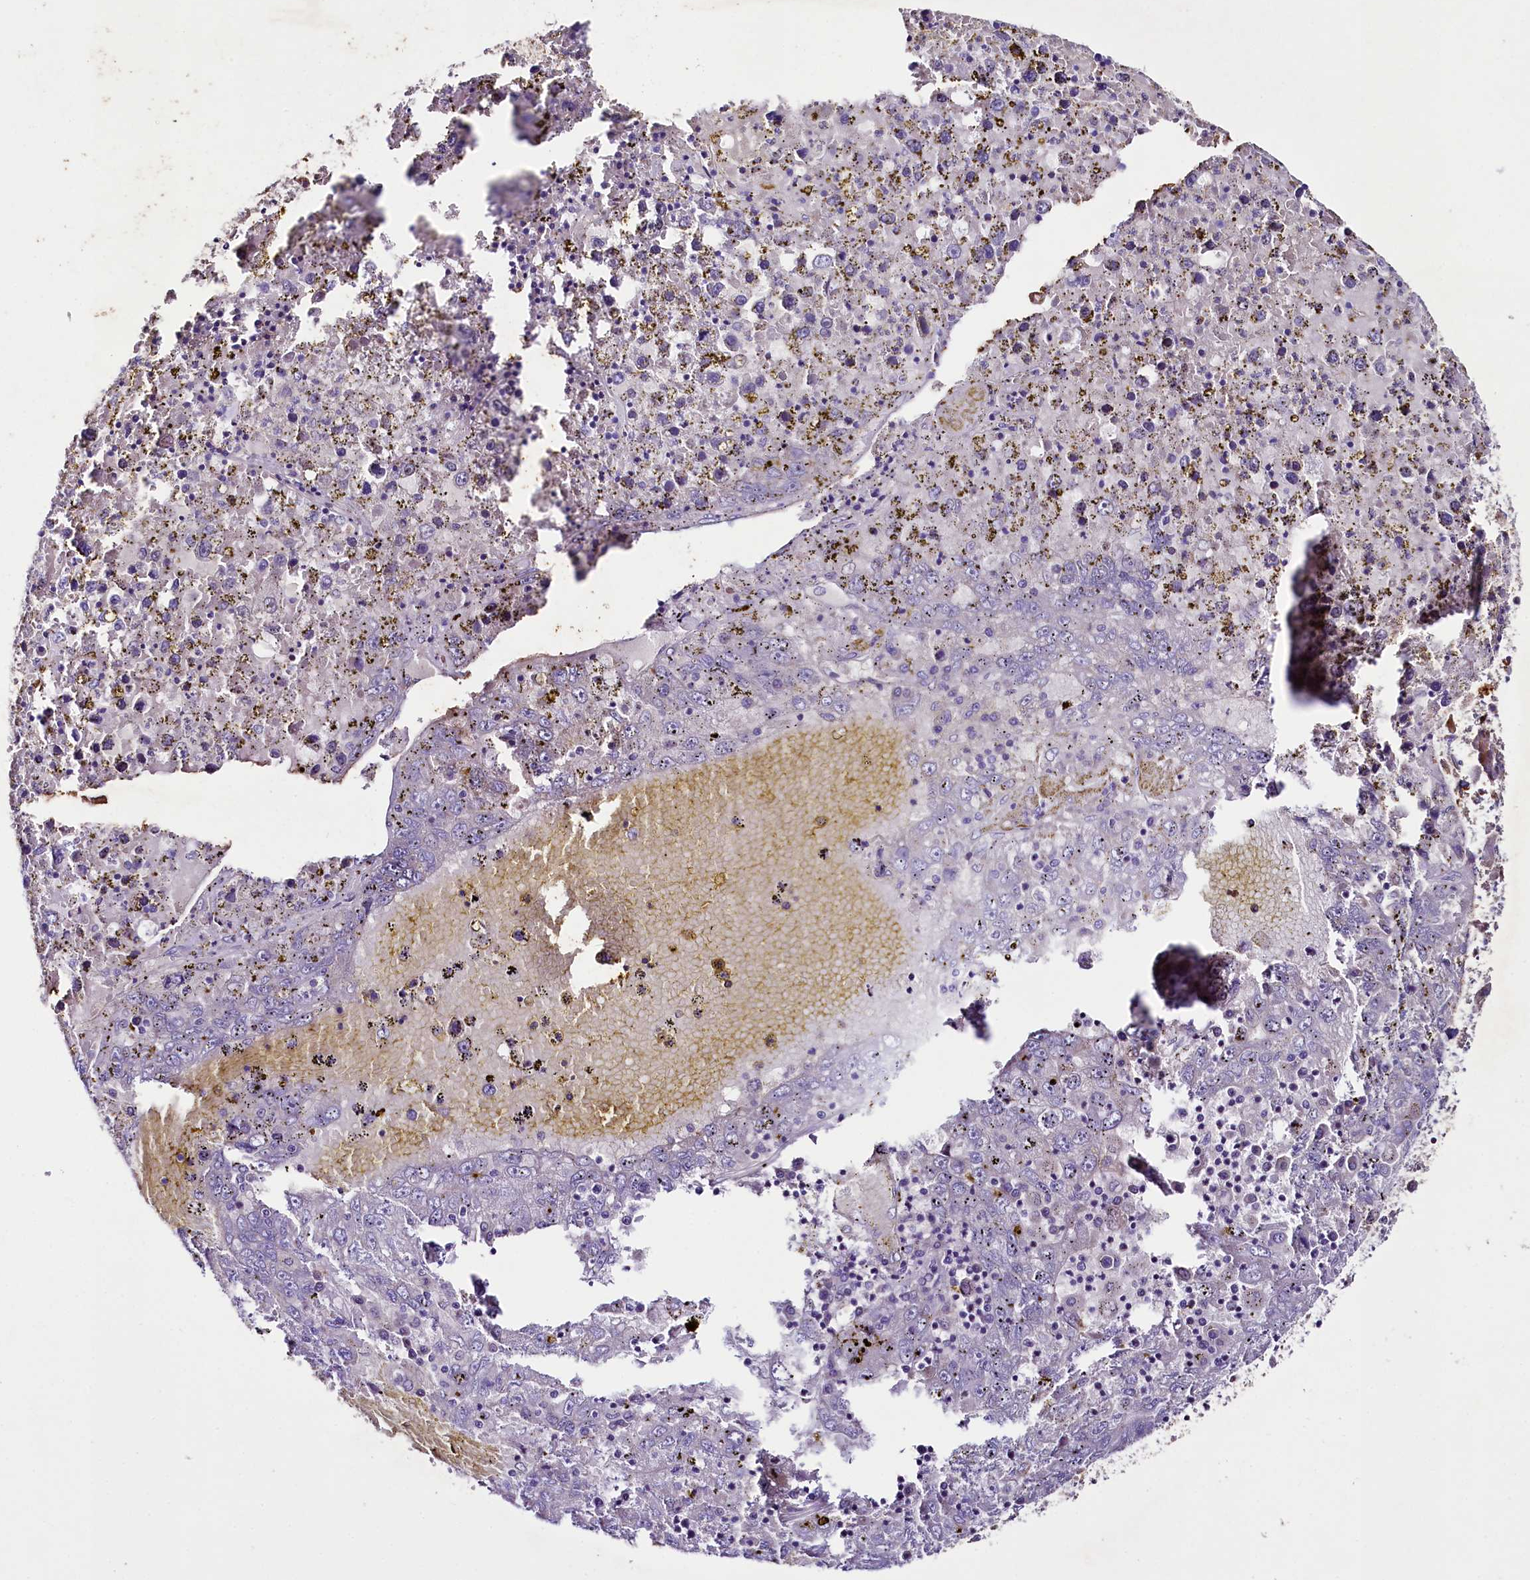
{"staining": {"intensity": "negative", "quantity": "none", "location": "none"}, "tissue": "liver cancer", "cell_type": "Tumor cells", "image_type": "cancer", "snomed": [{"axis": "morphology", "description": "Carcinoma, Hepatocellular, NOS"}, {"axis": "topography", "description": "Liver"}], "caption": "Immunohistochemistry image of neoplastic tissue: human hepatocellular carcinoma (liver) stained with DAB (3,3'-diaminobenzidine) reveals no significant protein staining in tumor cells.", "gene": "SACM1L", "patient": {"sex": "male", "age": 49}}